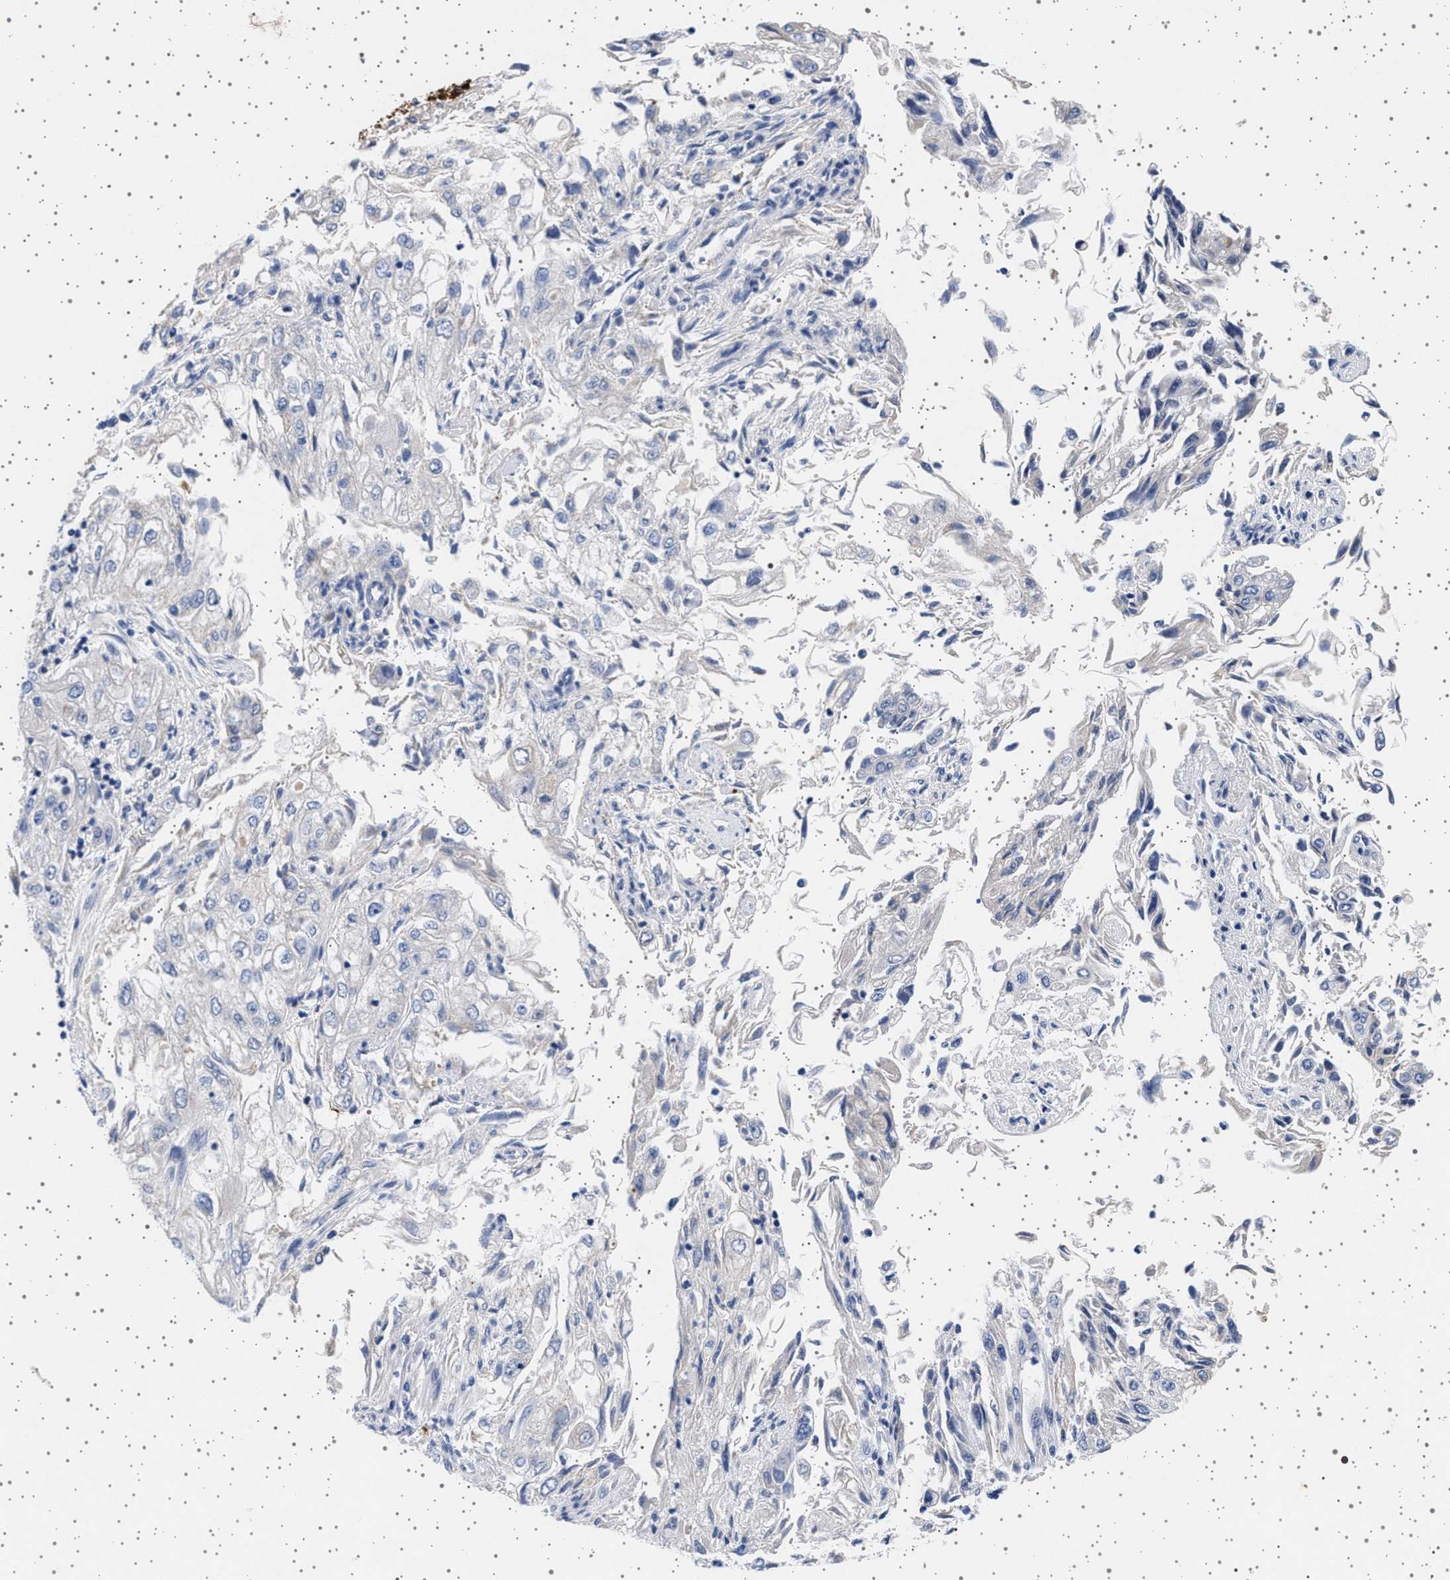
{"staining": {"intensity": "negative", "quantity": "none", "location": "none"}, "tissue": "endometrial cancer", "cell_type": "Tumor cells", "image_type": "cancer", "snomed": [{"axis": "morphology", "description": "Adenocarcinoma, NOS"}, {"axis": "topography", "description": "Endometrium"}], "caption": "Human endometrial cancer stained for a protein using immunohistochemistry (IHC) displays no positivity in tumor cells.", "gene": "TRMT10B", "patient": {"sex": "female", "age": 49}}